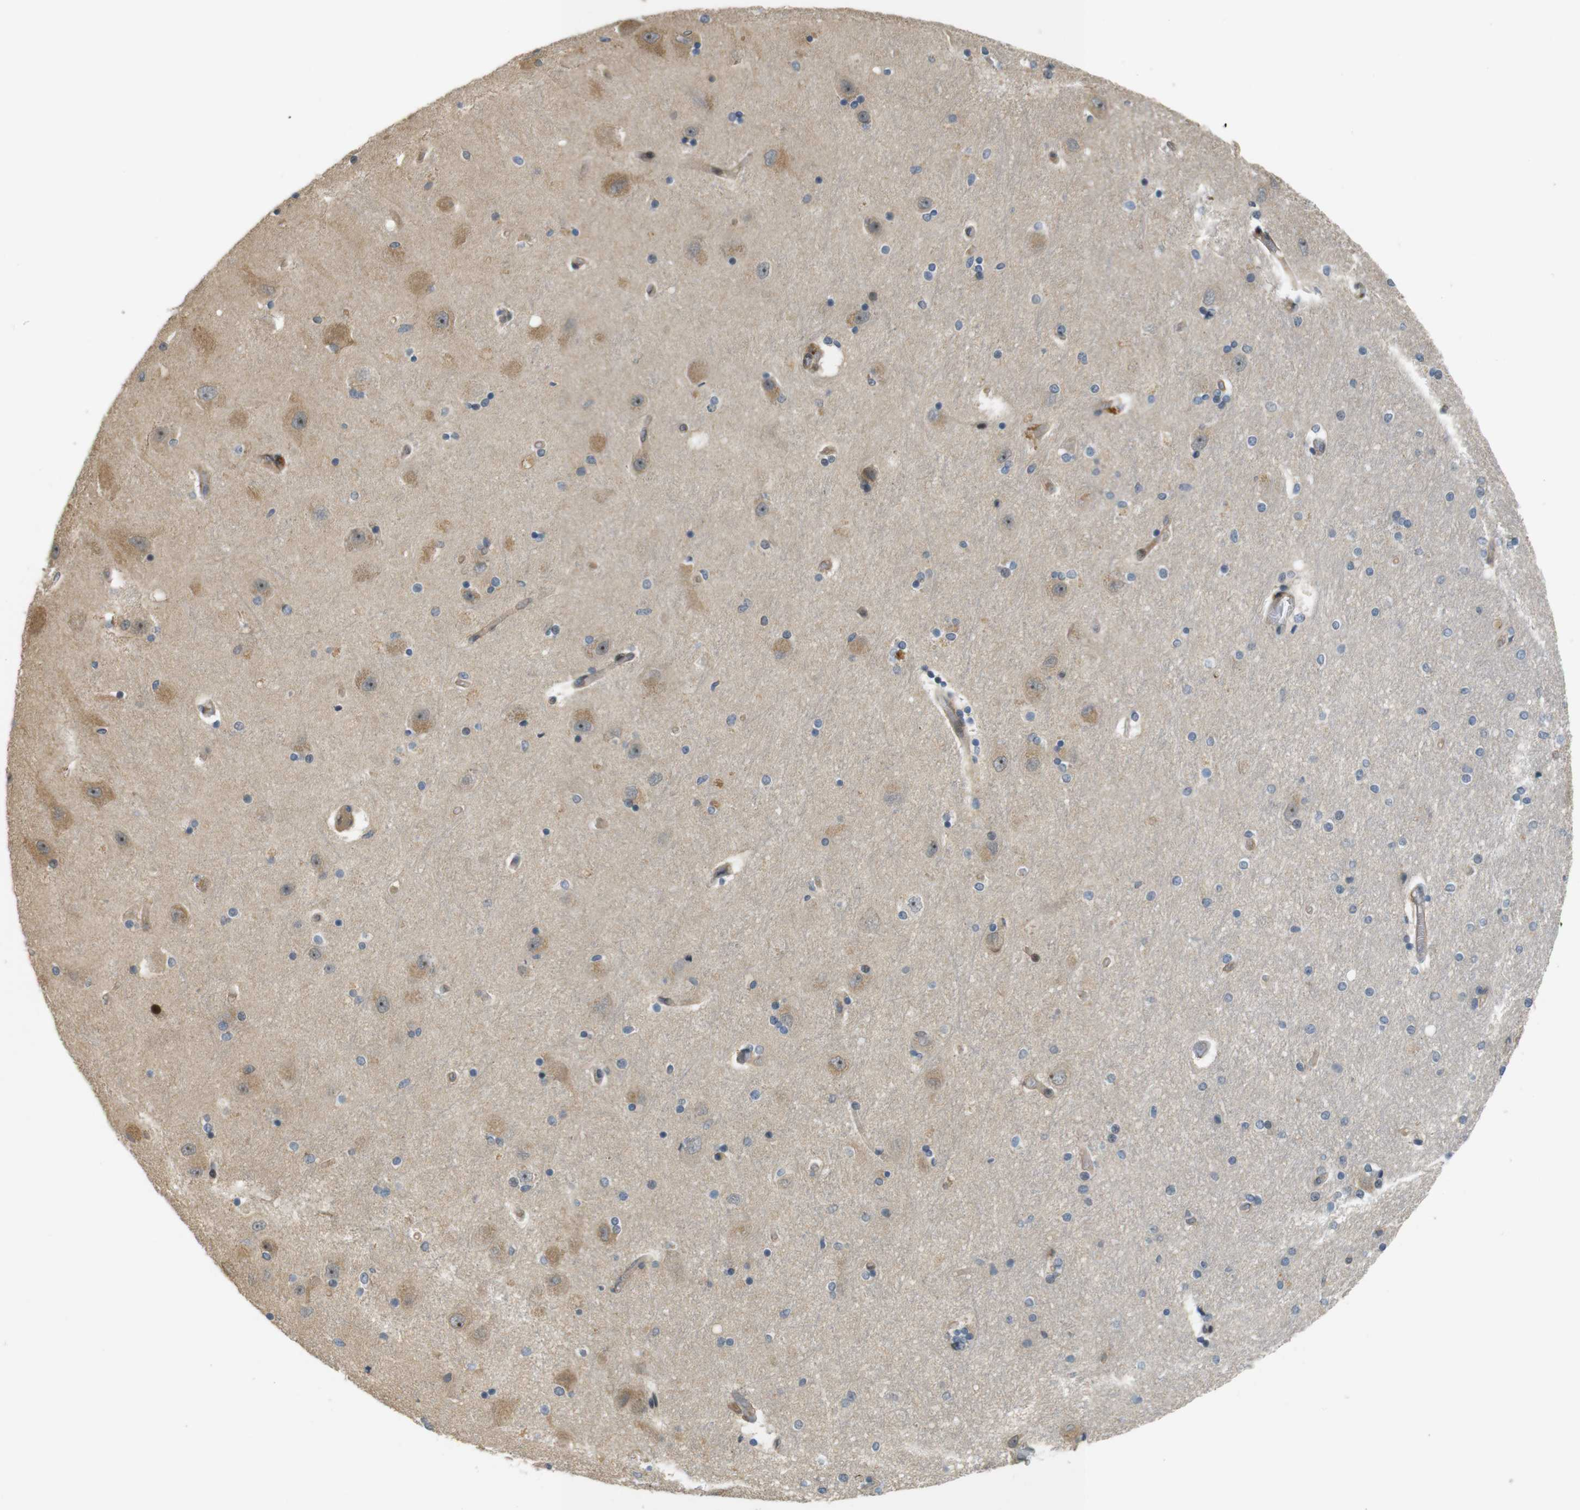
{"staining": {"intensity": "moderate", "quantity": "<25%", "location": "cytoplasmic/membranous"}, "tissue": "hippocampus", "cell_type": "Glial cells", "image_type": "normal", "snomed": [{"axis": "morphology", "description": "Normal tissue, NOS"}, {"axis": "topography", "description": "Hippocampus"}], "caption": "Moderate cytoplasmic/membranous staining is appreciated in about <25% of glial cells in normal hippocampus.", "gene": "TSPAN9", "patient": {"sex": "female", "age": 54}}